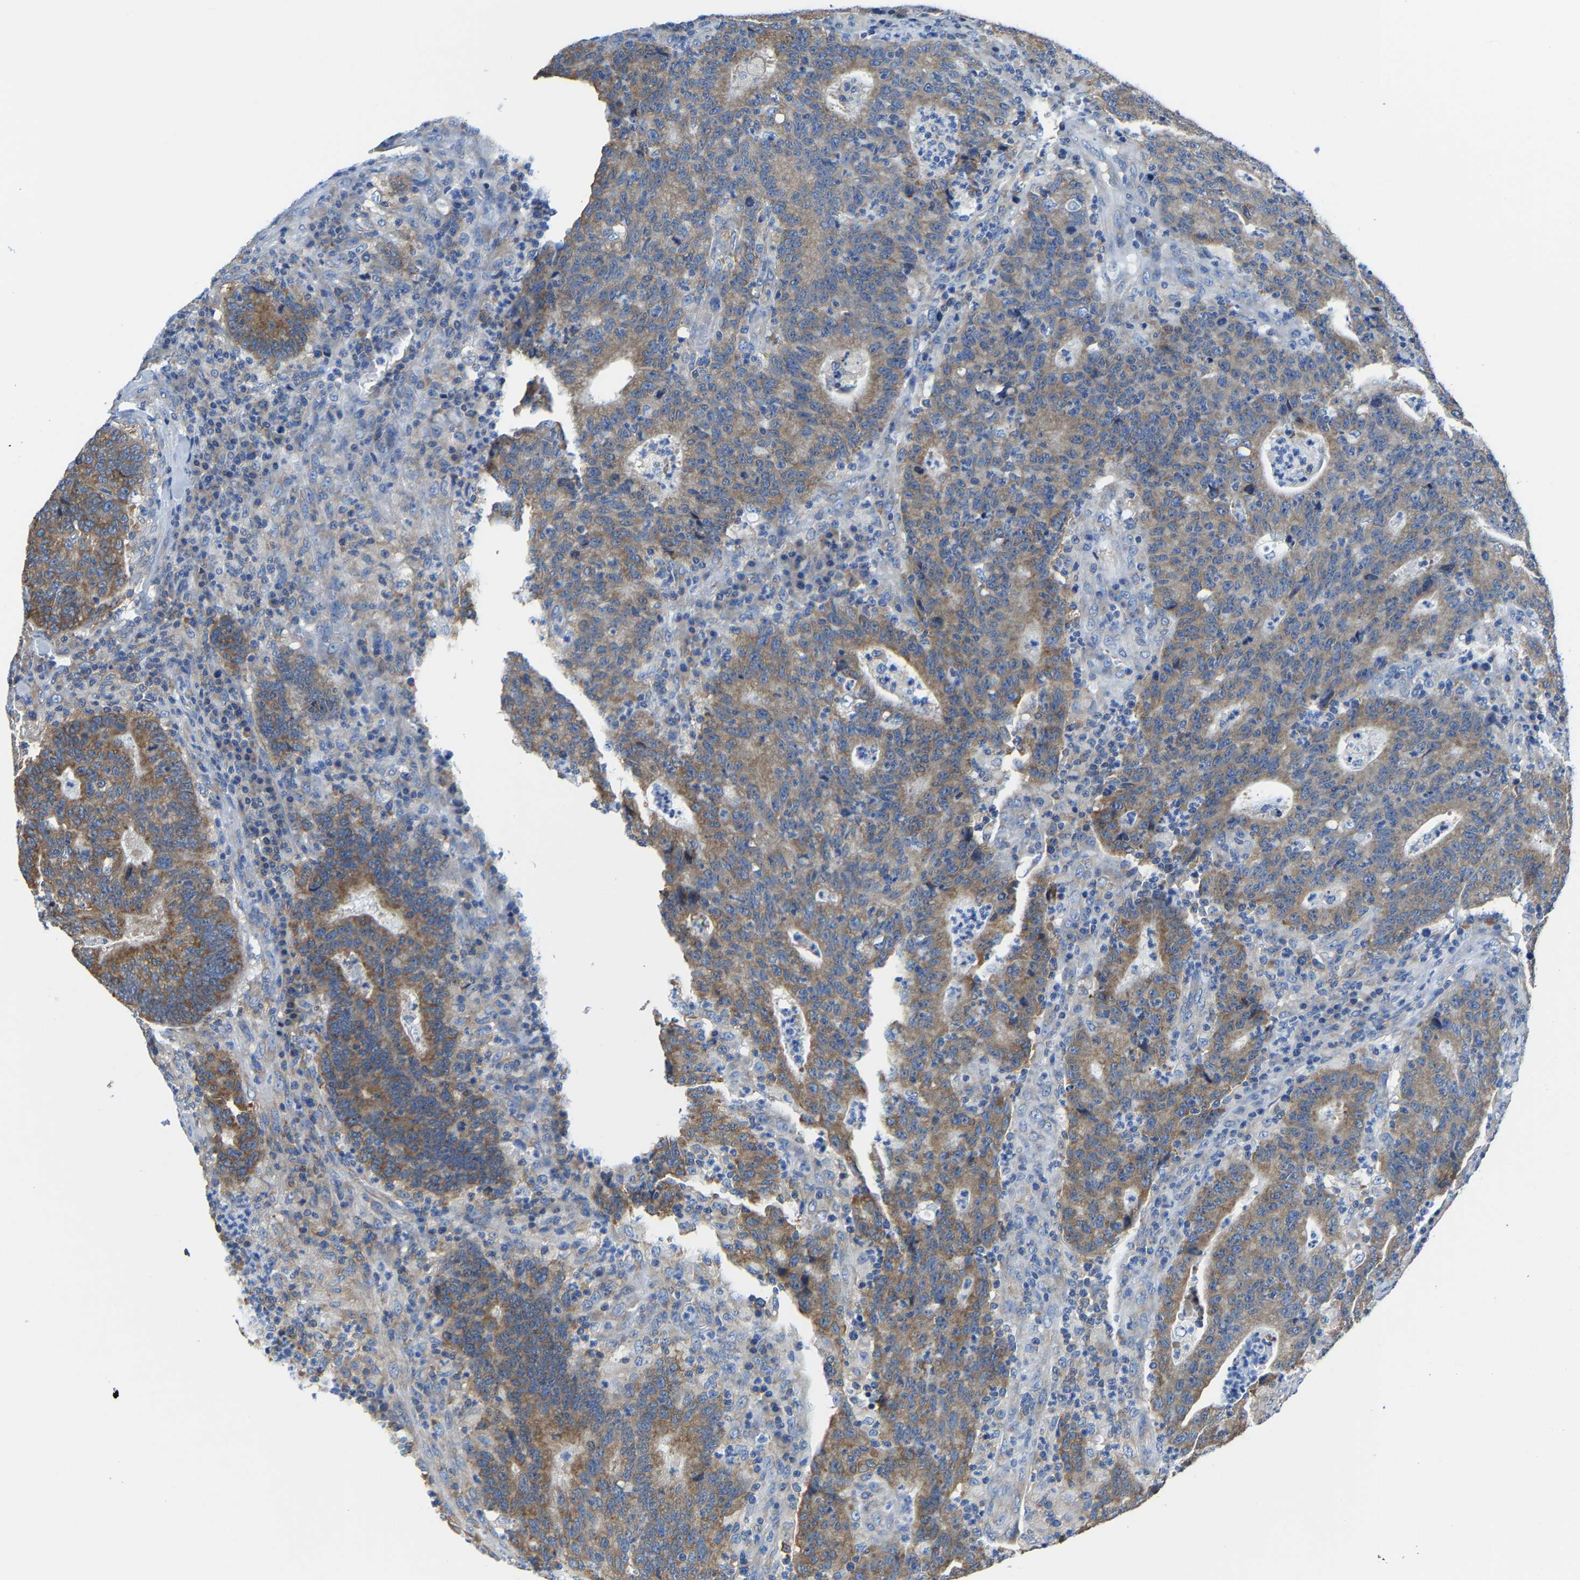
{"staining": {"intensity": "strong", "quantity": "25%-75%", "location": "cytoplasmic/membranous"}, "tissue": "colorectal cancer", "cell_type": "Tumor cells", "image_type": "cancer", "snomed": [{"axis": "morphology", "description": "Adenocarcinoma, NOS"}, {"axis": "topography", "description": "Colon"}], "caption": "This is a histology image of immunohistochemistry staining of colorectal cancer (adenocarcinoma), which shows strong expression in the cytoplasmic/membranous of tumor cells.", "gene": "G3BP2", "patient": {"sex": "female", "age": 75}}